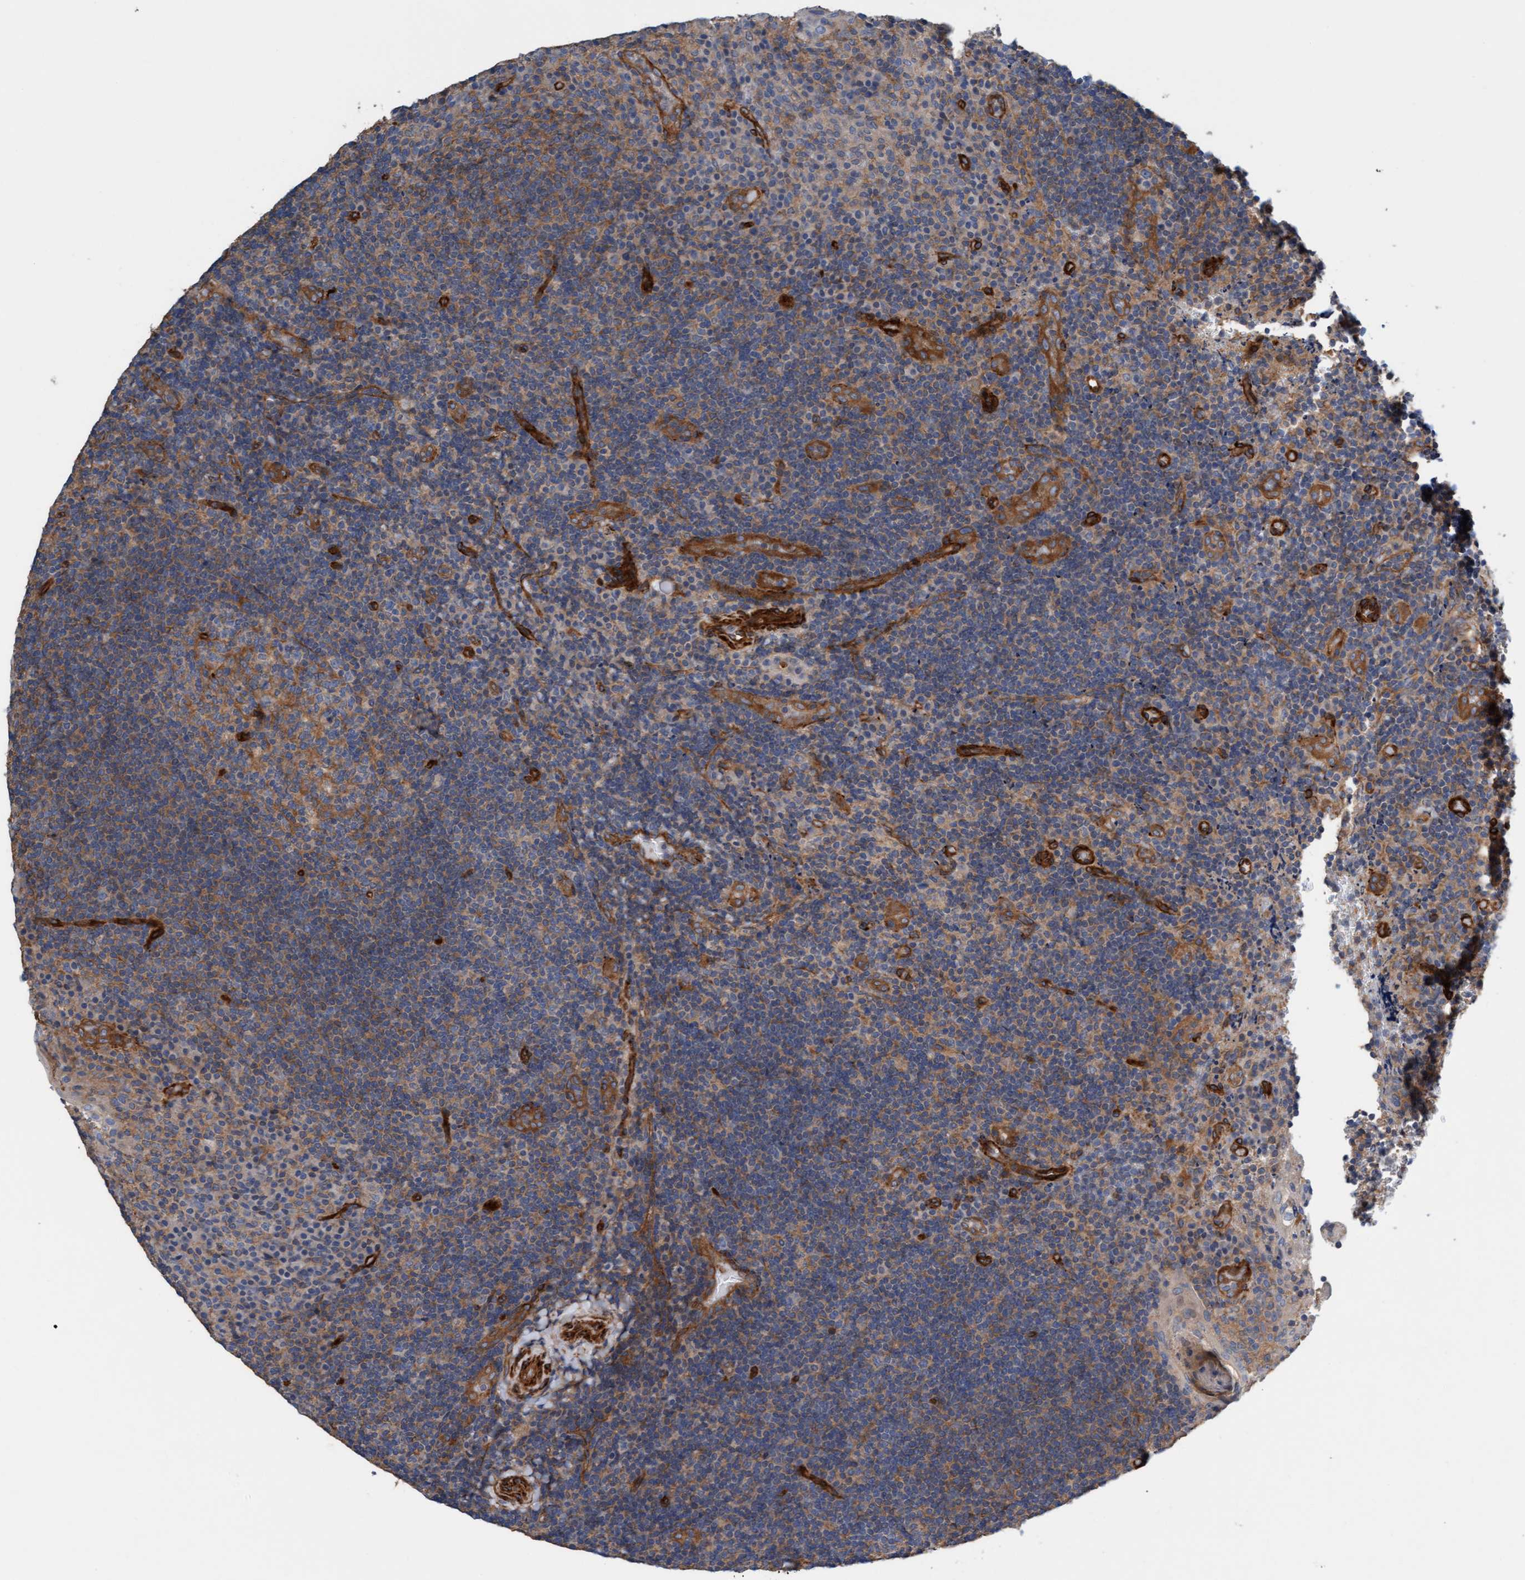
{"staining": {"intensity": "weak", "quantity": "25%-75%", "location": "cytoplasmic/membranous"}, "tissue": "lymphoma", "cell_type": "Tumor cells", "image_type": "cancer", "snomed": [{"axis": "morphology", "description": "Malignant lymphoma, non-Hodgkin's type, High grade"}, {"axis": "topography", "description": "Tonsil"}], "caption": "The micrograph shows immunohistochemical staining of malignant lymphoma, non-Hodgkin's type (high-grade). There is weak cytoplasmic/membranous staining is identified in approximately 25%-75% of tumor cells.", "gene": "FMNL3", "patient": {"sex": "female", "age": 36}}